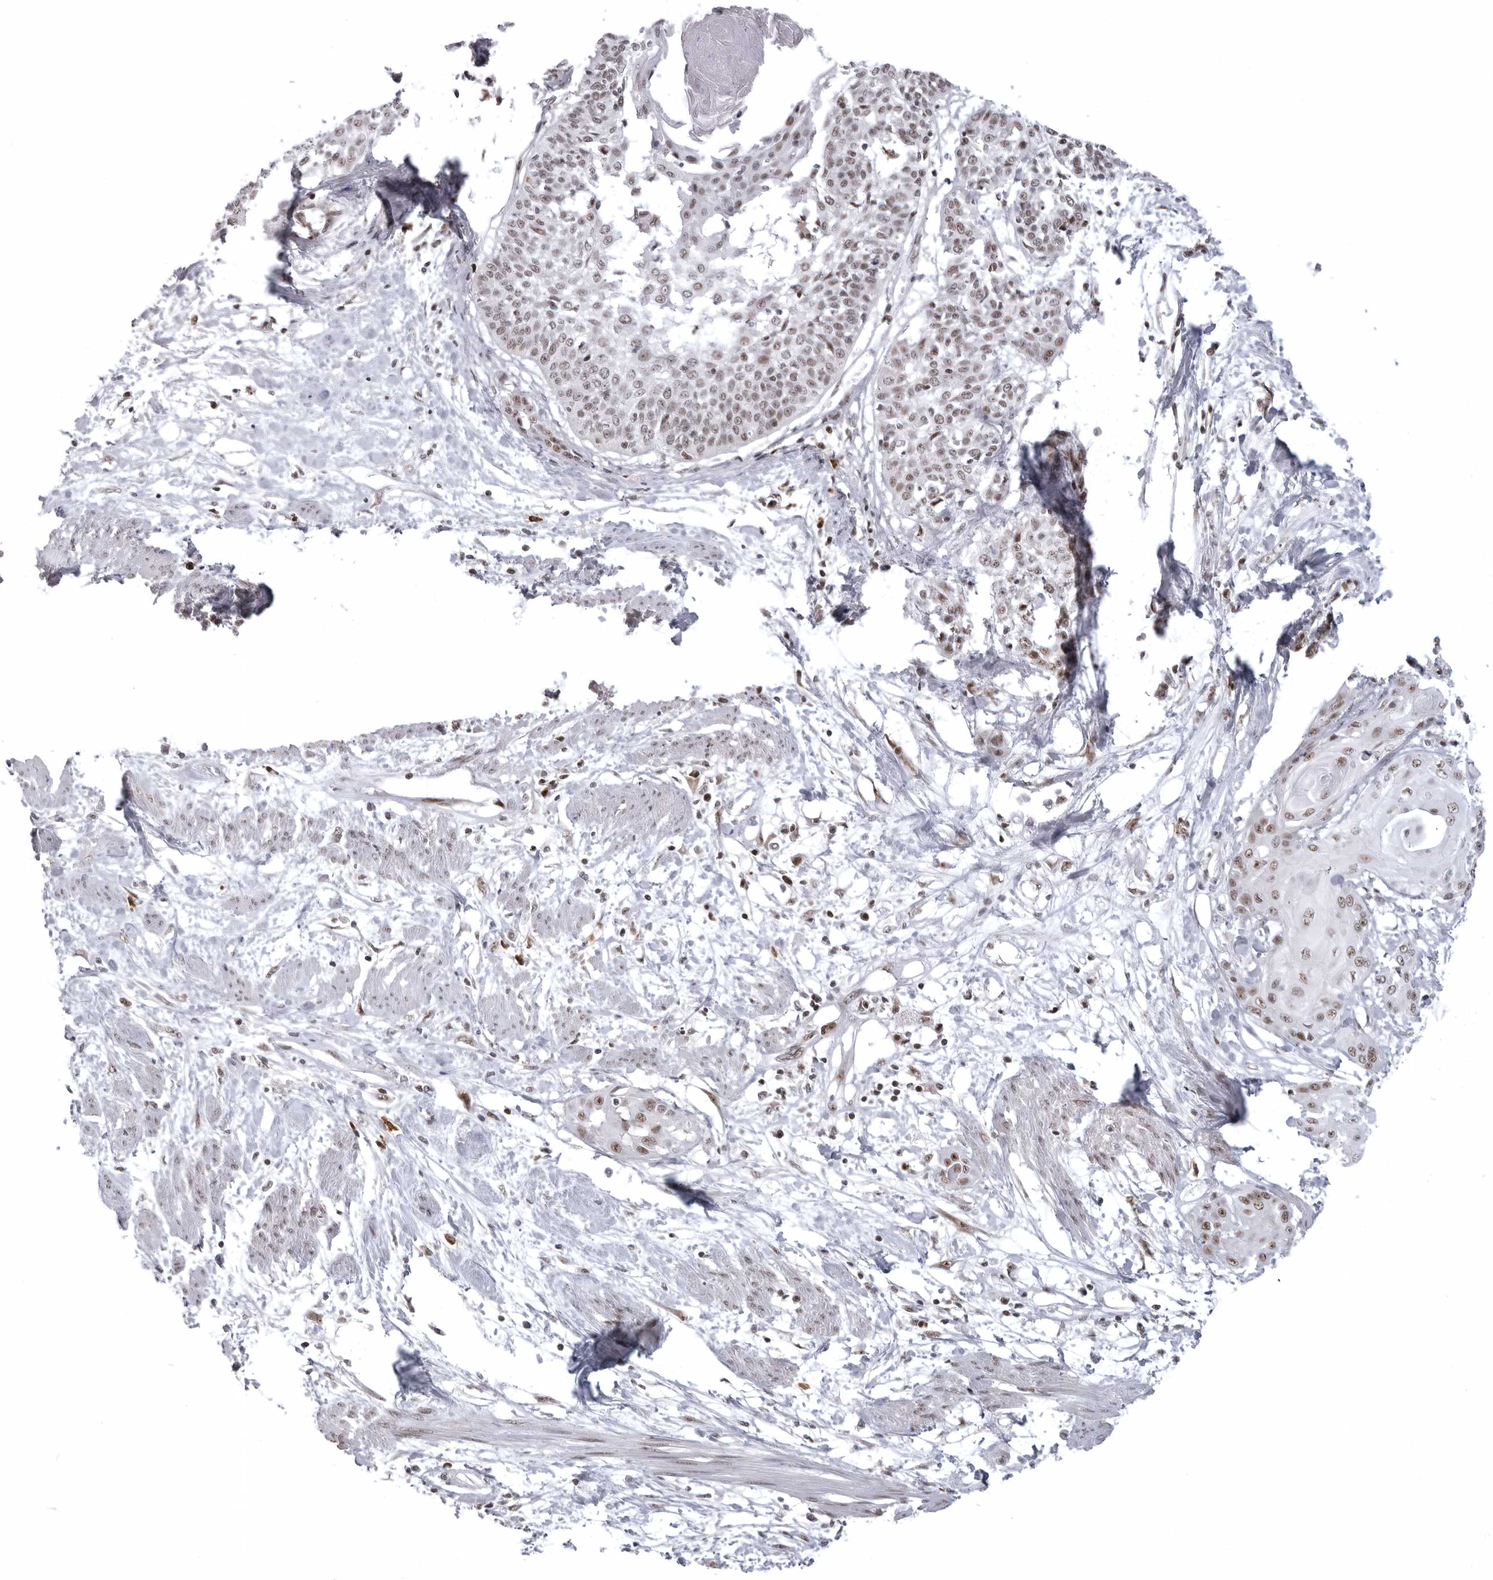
{"staining": {"intensity": "moderate", "quantity": "25%-75%", "location": "nuclear"}, "tissue": "cervical cancer", "cell_type": "Tumor cells", "image_type": "cancer", "snomed": [{"axis": "morphology", "description": "Squamous cell carcinoma, NOS"}, {"axis": "topography", "description": "Cervix"}], "caption": "Protein expression analysis of human cervical cancer reveals moderate nuclear staining in approximately 25%-75% of tumor cells.", "gene": "WRAP53", "patient": {"sex": "female", "age": 57}}